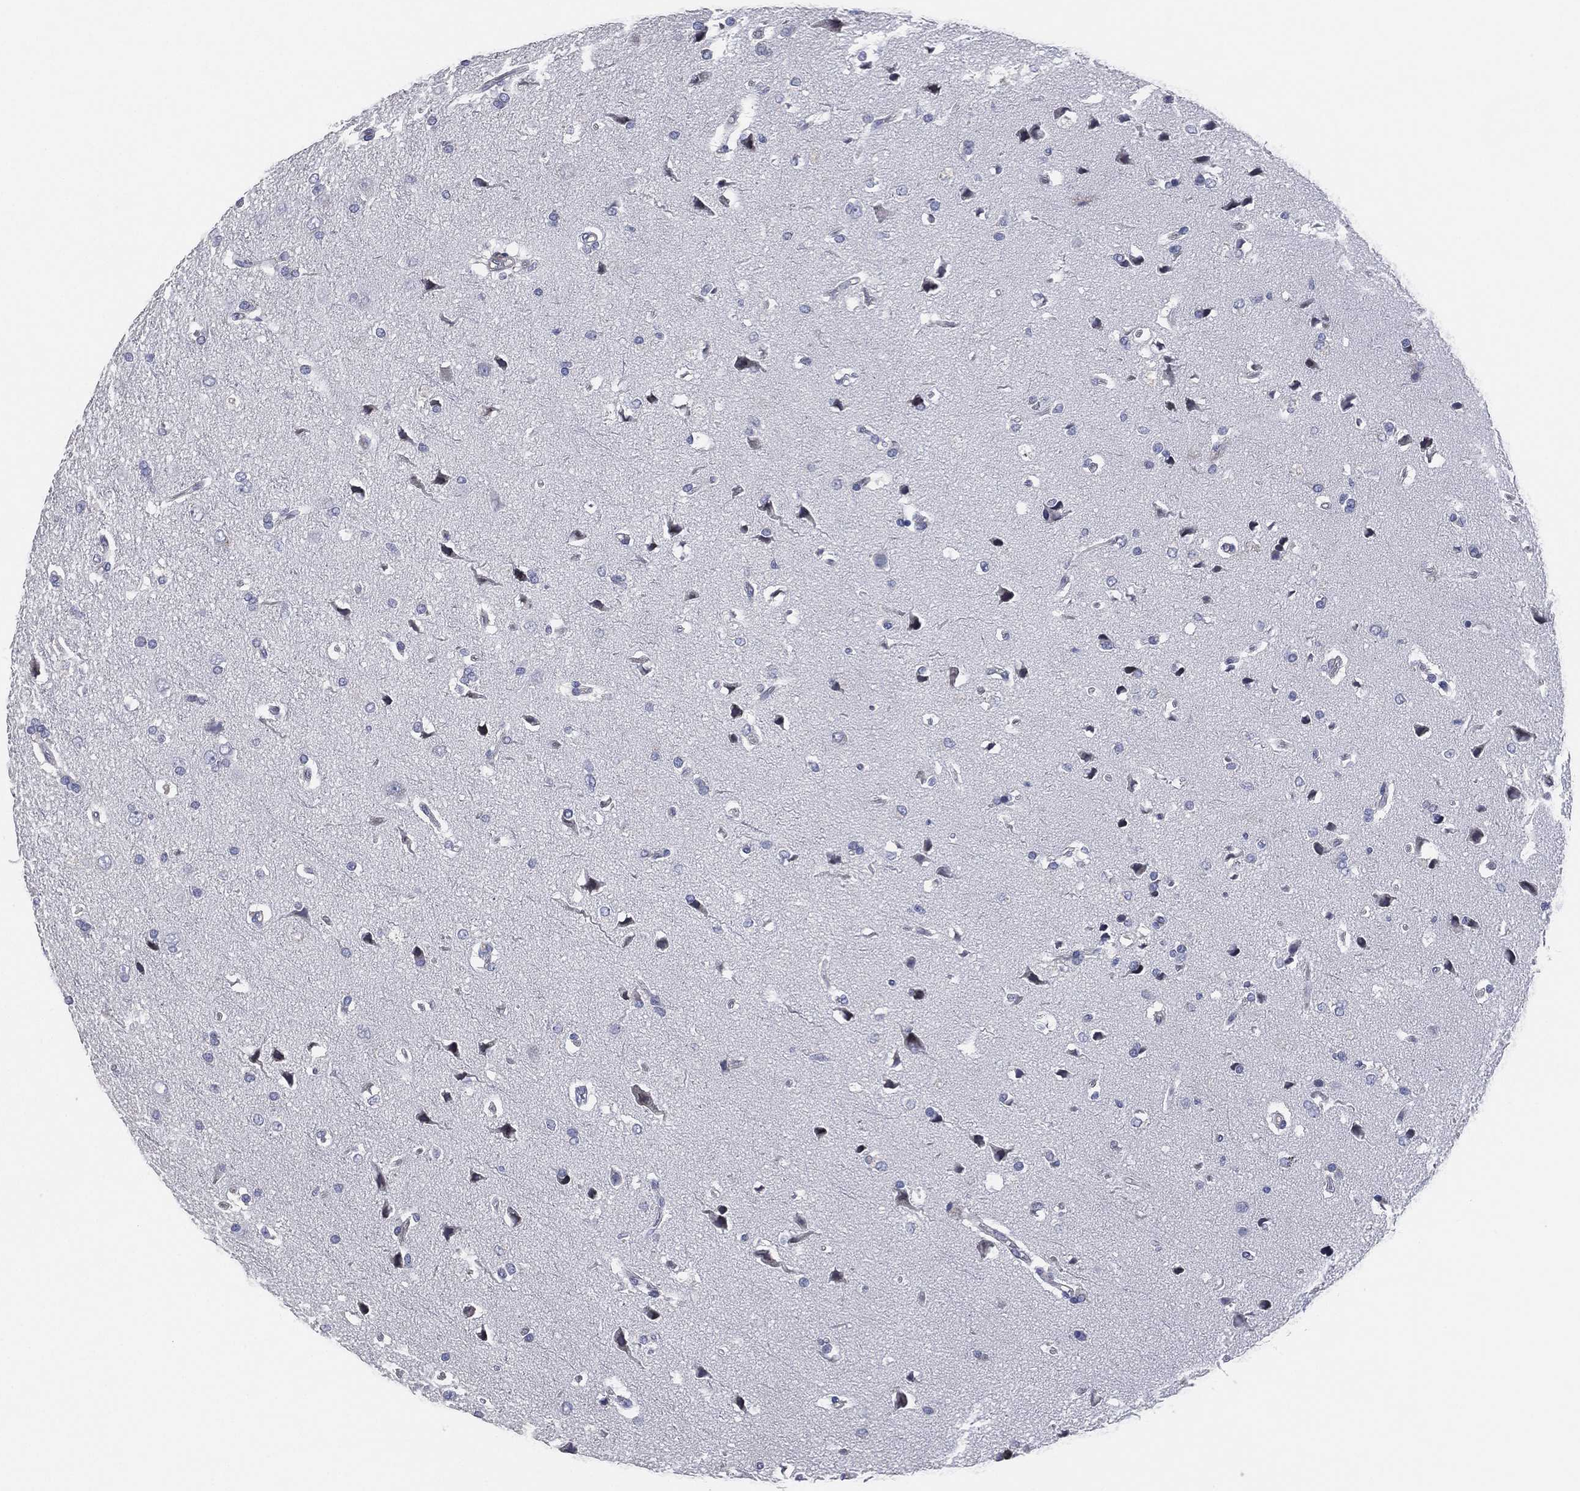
{"staining": {"intensity": "negative", "quantity": "none", "location": "none"}, "tissue": "glioma", "cell_type": "Tumor cells", "image_type": "cancer", "snomed": [{"axis": "morphology", "description": "Glioma, malignant, High grade"}, {"axis": "topography", "description": "Brain"}], "caption": "Immunohistochemical staining of malignant high-grade glioma demonstrates no significant expression in tumor cells.", "gene": "CFTR", "patient": {"sex": "female", "age": 63}}